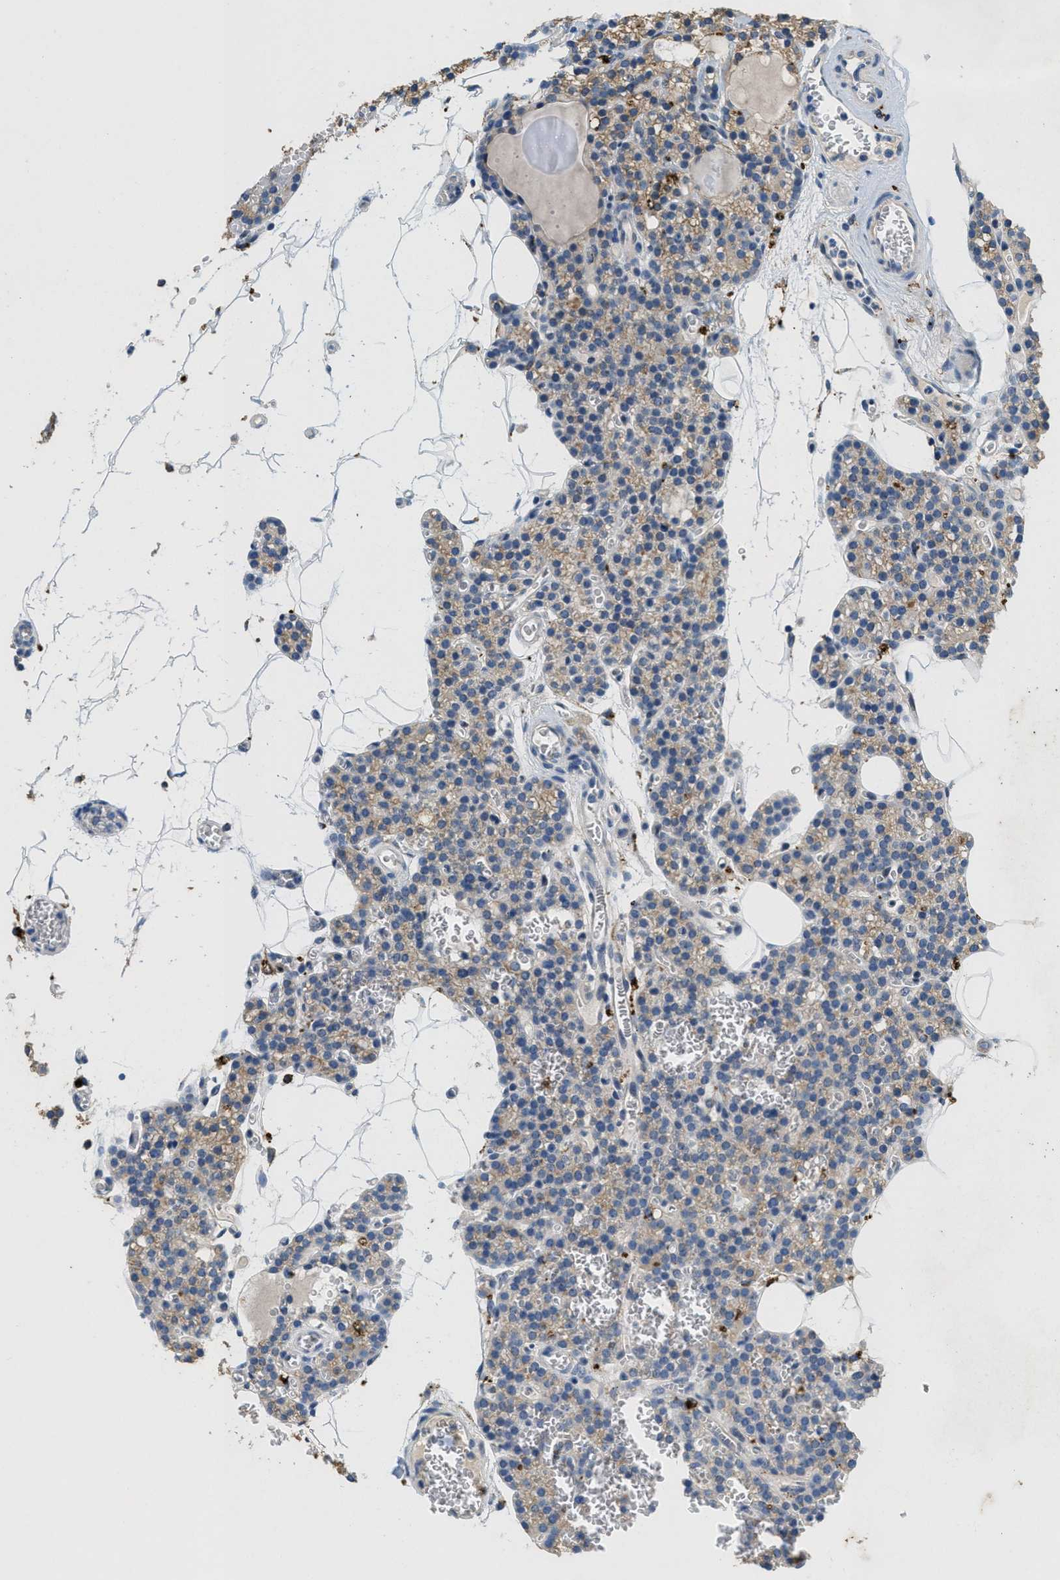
{"staining": {"intensity": "weak", "quantity": "25%-75%", "location": "cytoplasmic/membranous"}, "tissue": "parathyroid gland", "cell_type": "Glandular cells", "image_type": "normal", "snomed": [{"axis": "morphology", "description": "Normal tissue, NOS"}, {"axis": "morphology", "description": "Adenoma, NOS"}, {"axis": "topography", "description": "Parathyroid gland"}], "caption": "A high-resolution image shows immunohistochemistry (IHC) staining of normal parathyroid gland, which reveals weak cytoplasmic/membranous positivity in about 25%-75% of glandular cells.", "gene": "BMPR2", "patient": {"sex": "female", "age": 58}}